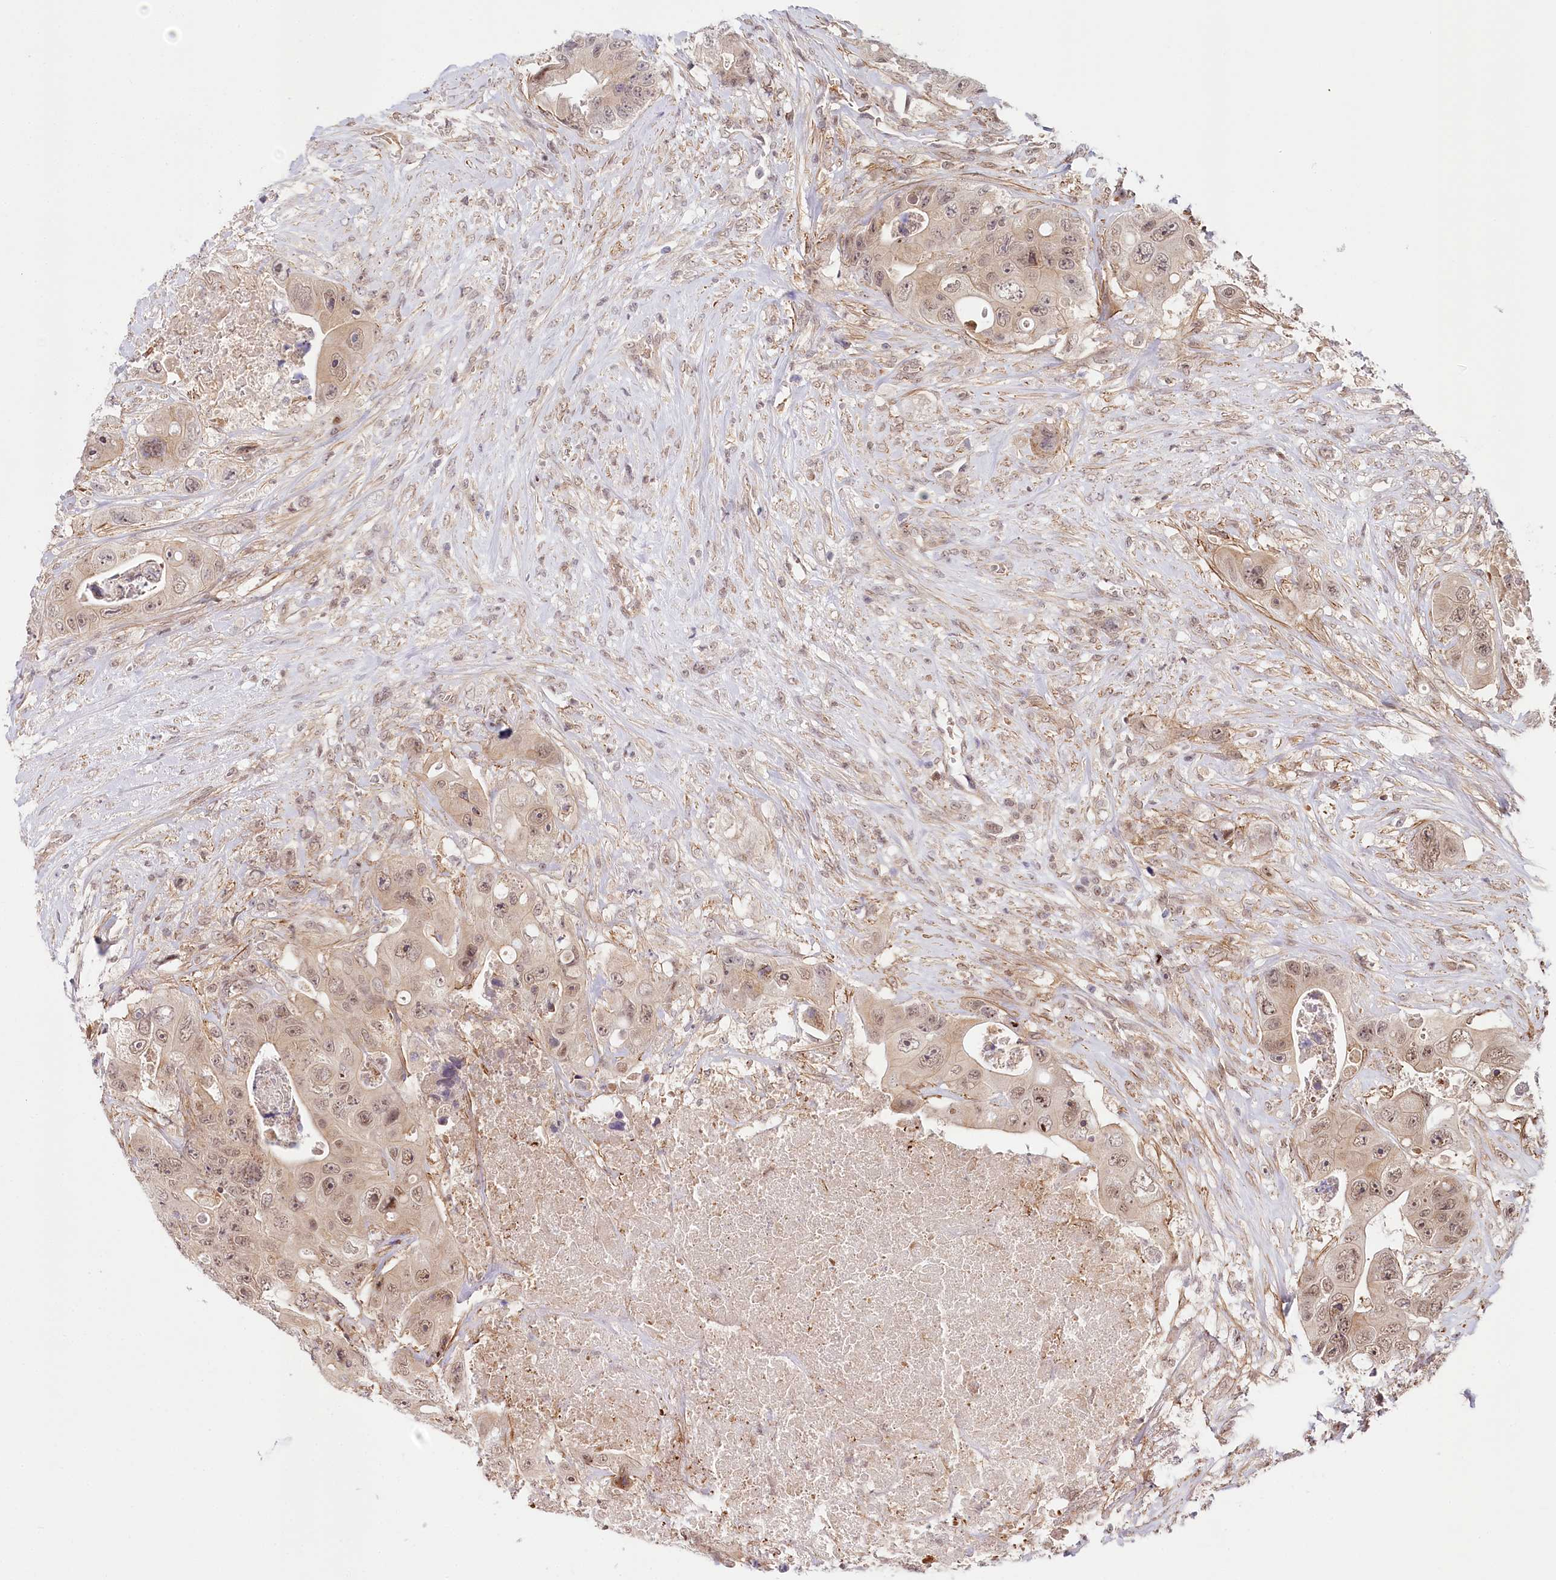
{"staining": {"intensity": "weak", "quantity": "25%-75%", "location": "nuclear"}, "tissue": "colorectal cancer", "cell_type": "Tumor cells", "image_type": "cancer", "snomed": [{"axis": "morphology", "description": "Adenocarcinoma, NOS"}, {"axis": "topography", "description": "Colon"}], "caption": "Immunohistochemistry (IHC) micrograph of colorectal adenocarcinoma stained for a protein (brown), which reveals low levels of weak nuclear expression in about 25%-75% of tumor cells.", "gene": "TUBGCP2", "patient": {"sex": "female", "age": 46}}